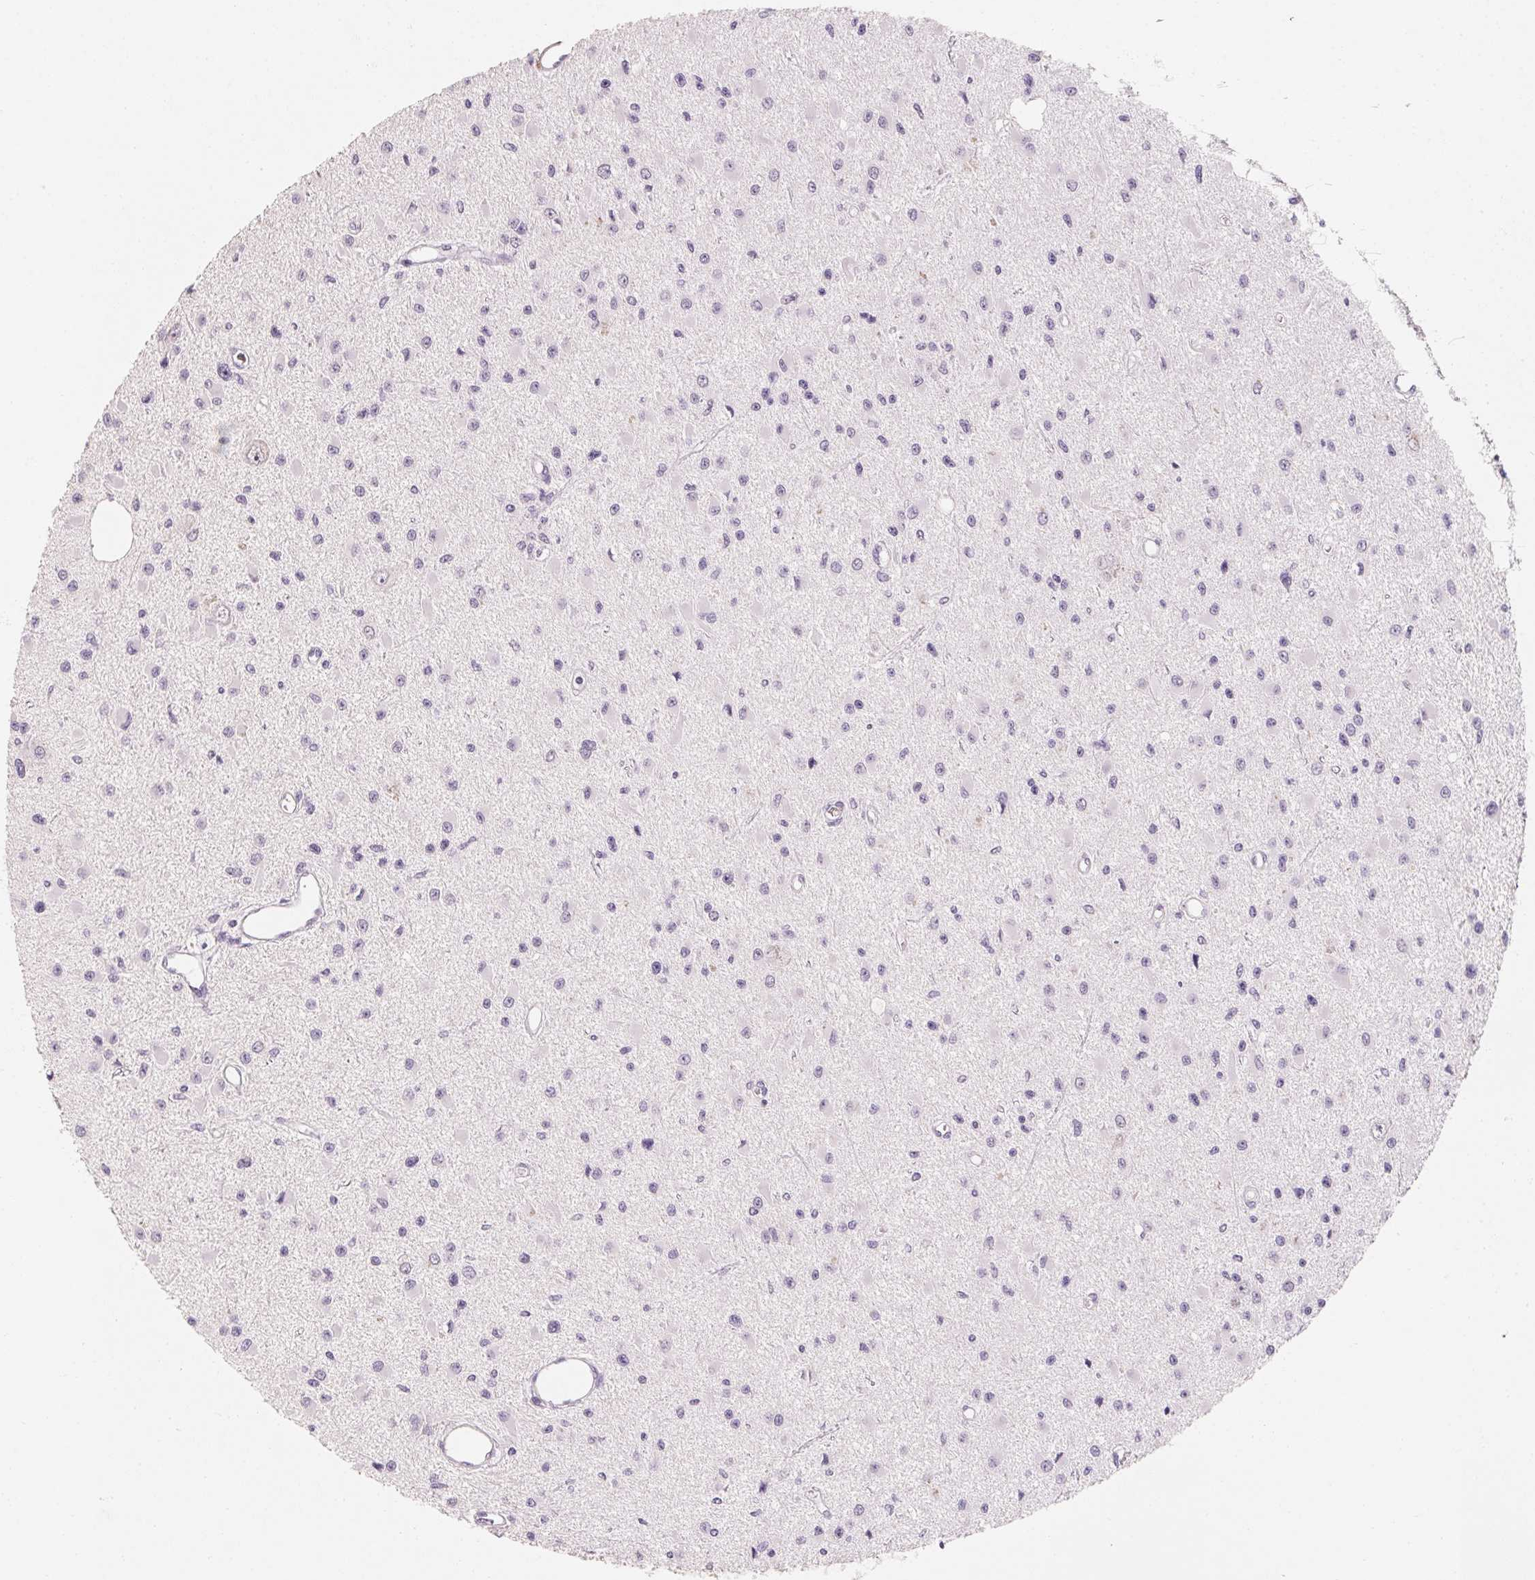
{"staining": {"intensity": "negative", "quantity": "none", "location": "none"}, "tissue": "glioma", "cell_type": "Tumor cells", "image_type": "cancer", "snomed": [{"axis": "morphology", "description": "Glioma, malignant, High grade"}, {"axis": "topography", "description": "Brain"}], "caption": "Immunohistochemistry of malignant glioma (high-grade) shows no staining in tumor cells. The staining is performed using DAB (3,3'-diaminobenzidine) brown chromogen with nuclei counter-stained in using hematoxylin.", "gene": "CAPZA3", "patient": {"sex": "male", "age": 54}}